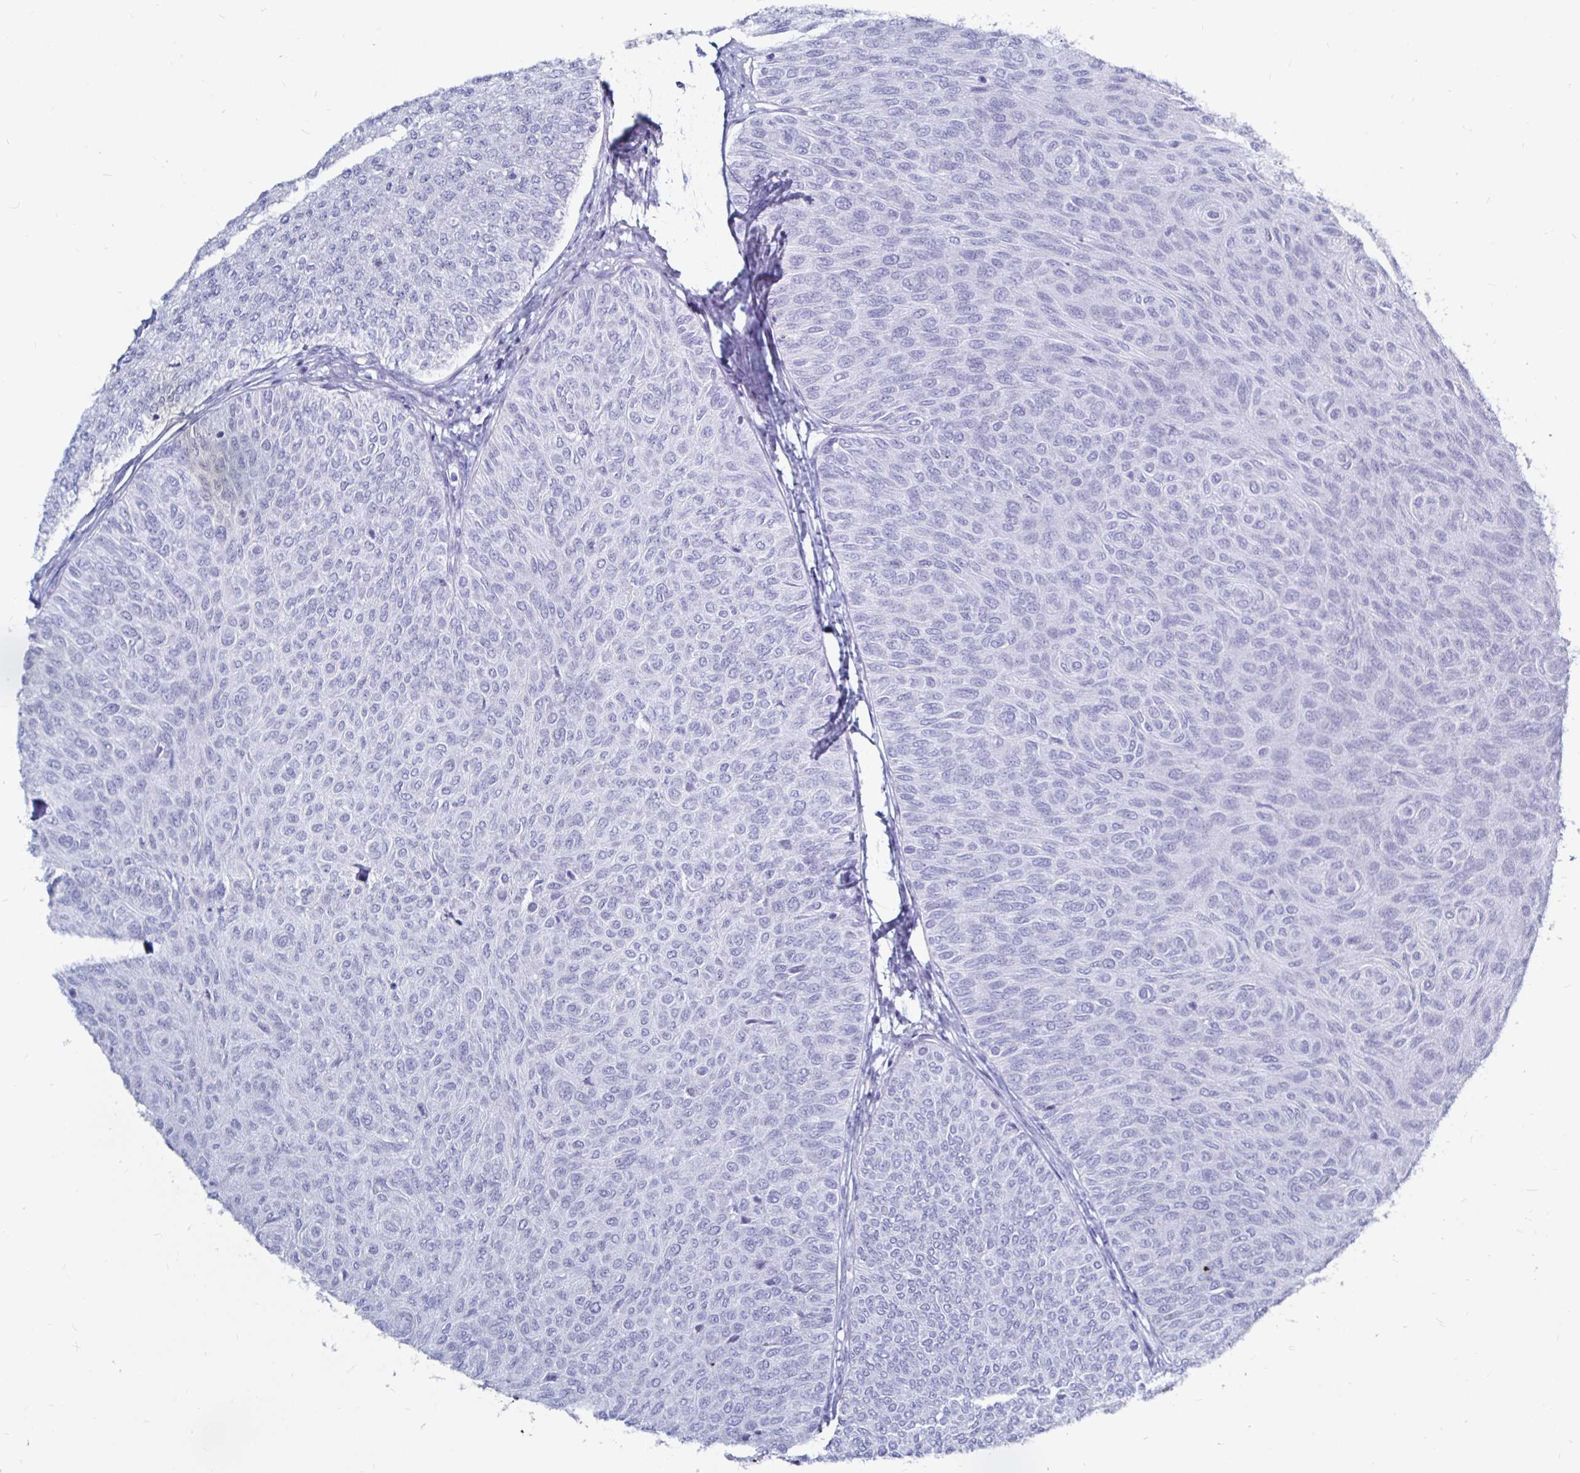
{"staining": {"intensity": "negative", "quantity": "none", "location": "none"}, "tissue": "urothelial cancer", "cell_type": "Tumor cells", "image_type": "cancer", "snomed": [{"axis": "morphology", "description": "Urothelial carcinoma, Low grade"}, {"axis": "topography", "description": "Urinary bladder"}], "caption": "Tumor cells show no significant positivity in urothelial cancer. Brightfield microscopy of immunohistochemistry (IHC) stained with DAB (brown) and hematoxylin (blue), captured at high magnification.", "gene": "LUZP4", "patient": {"sex": "male", "age": 78}}